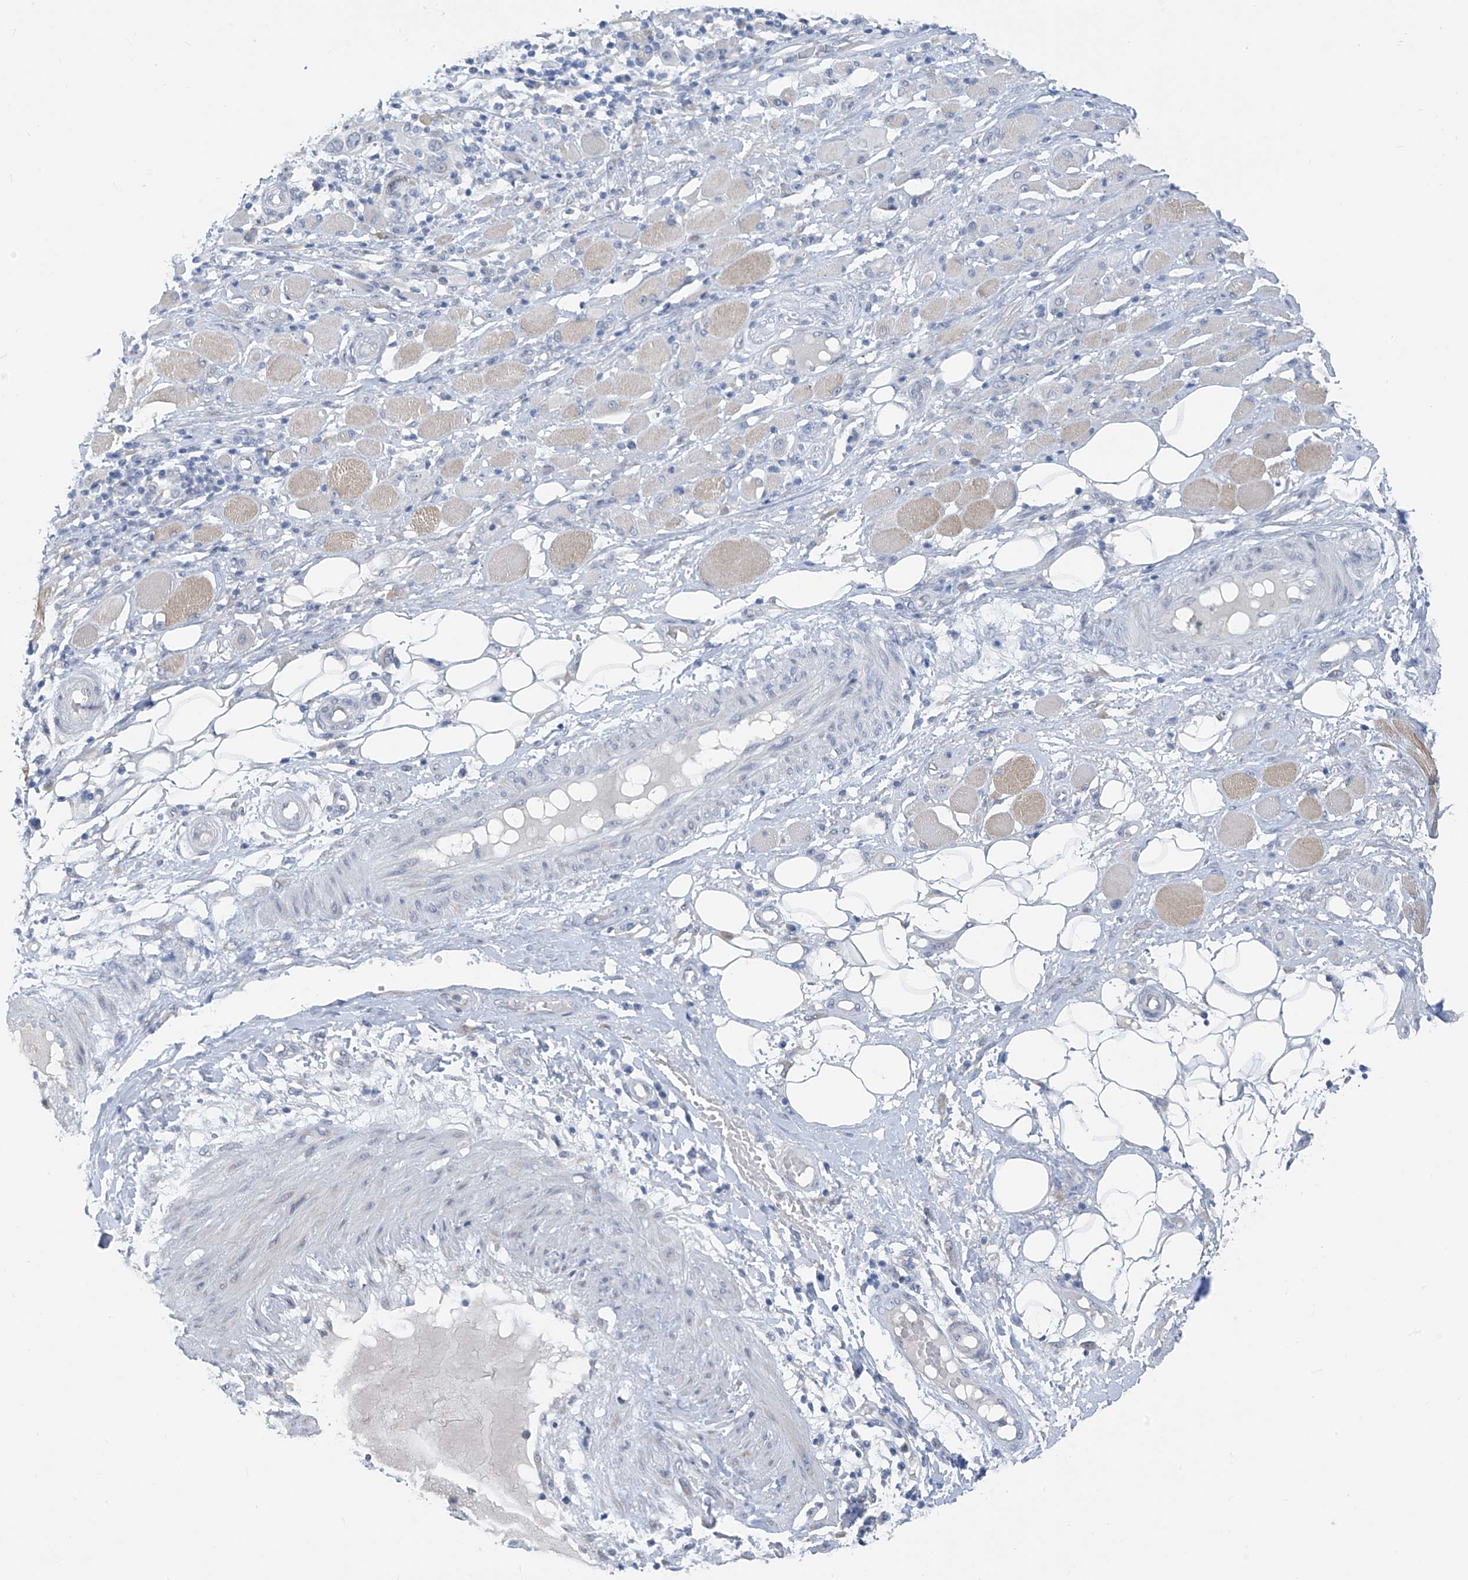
{"staining": {"intensity": "negative", "quantity": "none", "location": "none"}, "tissue": "skin cancer", "cell_type": "Tumor cells", "image_type": "cancer", "snomed": [{"axis": "morphology", "description": "Squamous cell carcinoma, NOS"}, {"axis": "topography", "description": "Skin"}], "caption": "This is an immunohistochemistry image of squamous cell carcinoma (skin). There is no staining in tumor cells.", "gene": "CYP4V2", "patient": {"sex": "female", "age": 88}}